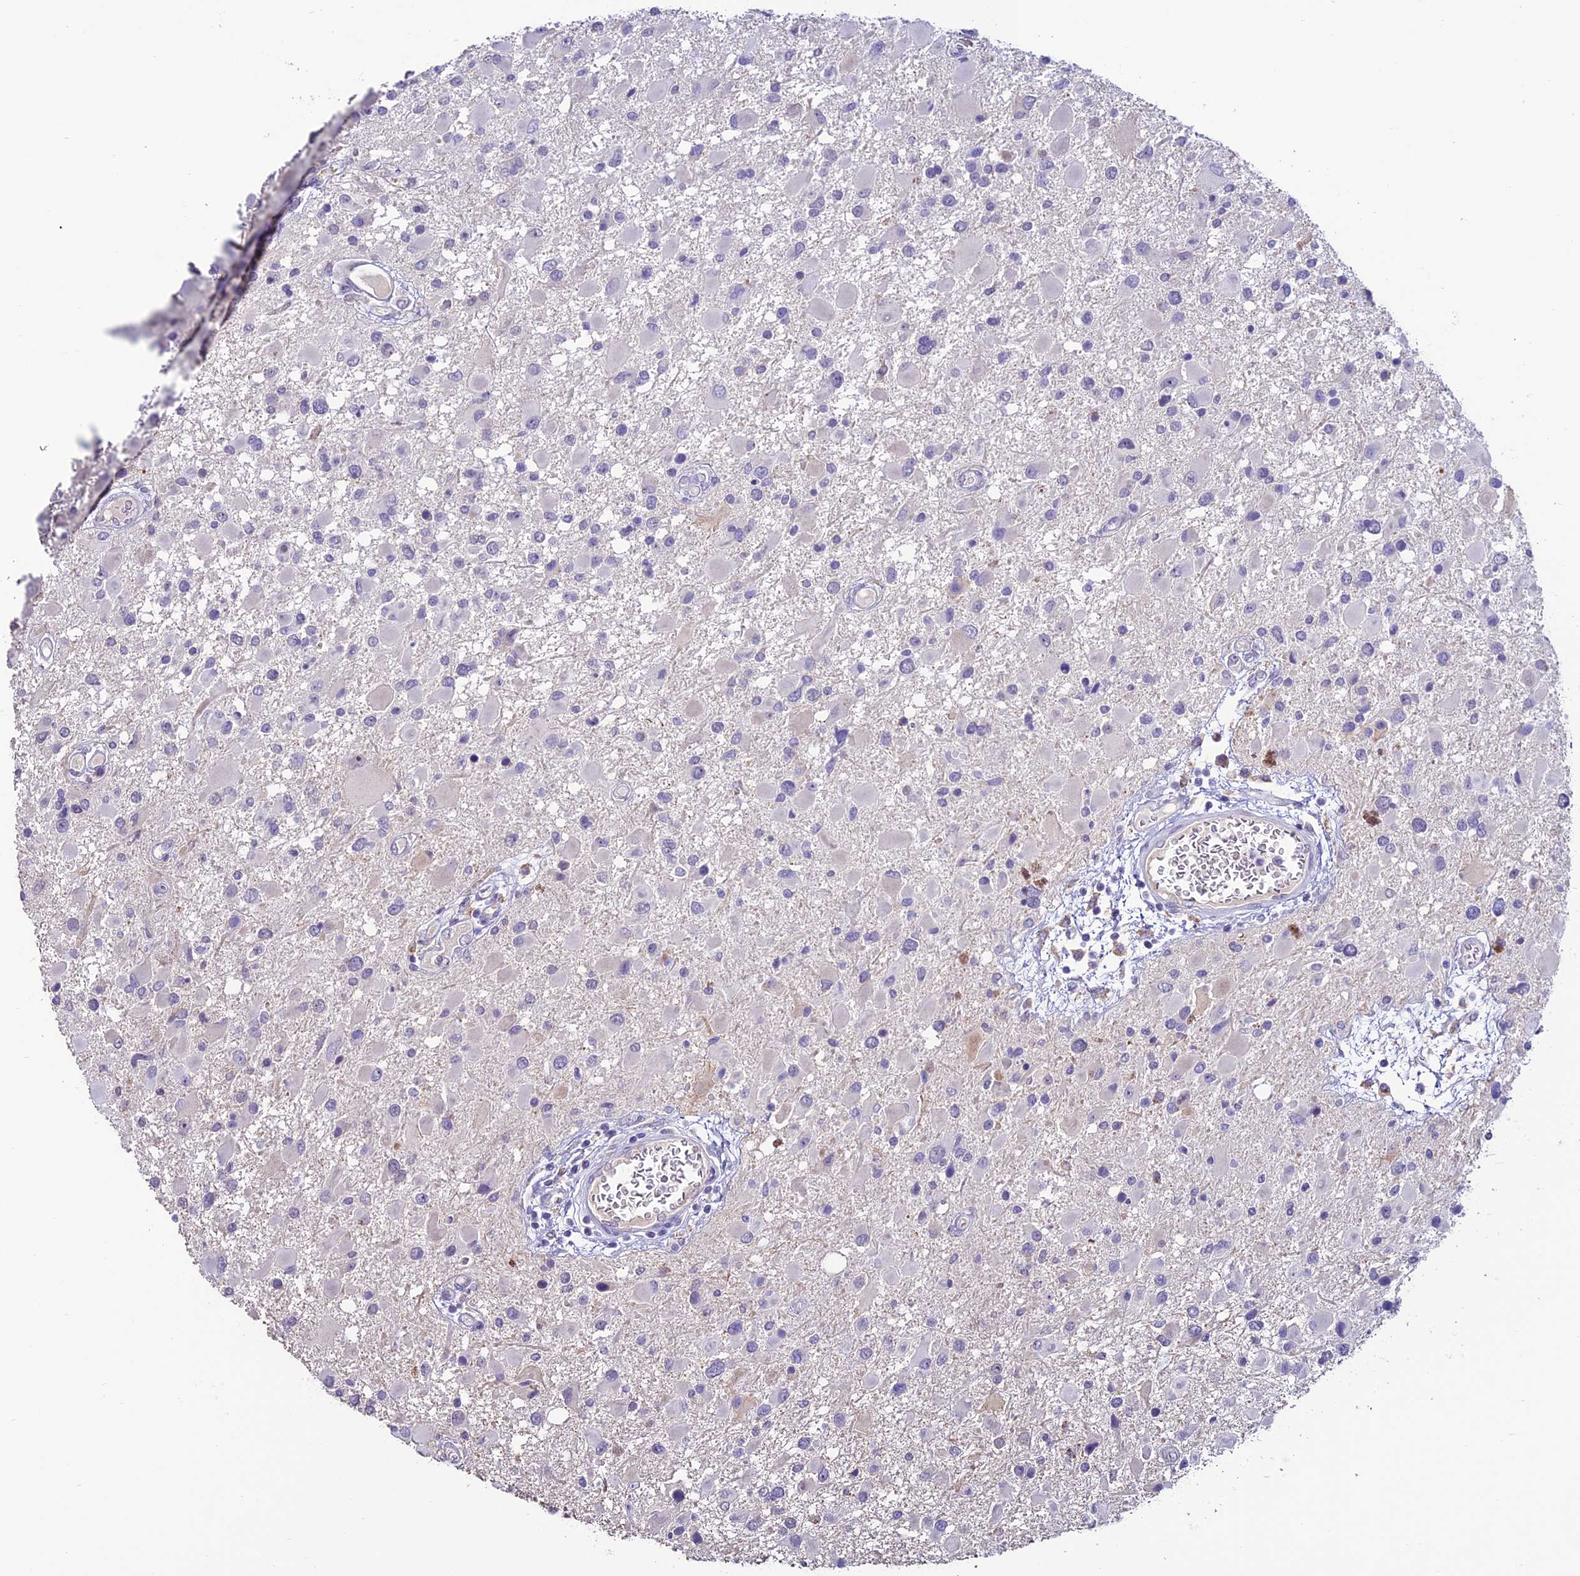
{"staining": {"intensity": "negative", "quantity": "none", "location": "none"}, "tissue": "glioma", "cell_type": "Tumor cells", "image_type": "cancer", "snomed": [{"axis": "morphology", "description": "Glioma, malignant, High grade"}, {"axis": "topography", "description": "Brain"}], "caption": "An image of human malignant glioma (high-grade) is negative for staining in tumor cells. Brightfield microscopy of immunohistochemistry stained with DAB (3,3'-diaminobenzidine) (brown) and hematoxylin (blue), captured at high magnification.", "gene": "SLC10A1", "patient": {"sex": "male", "age": 53}}